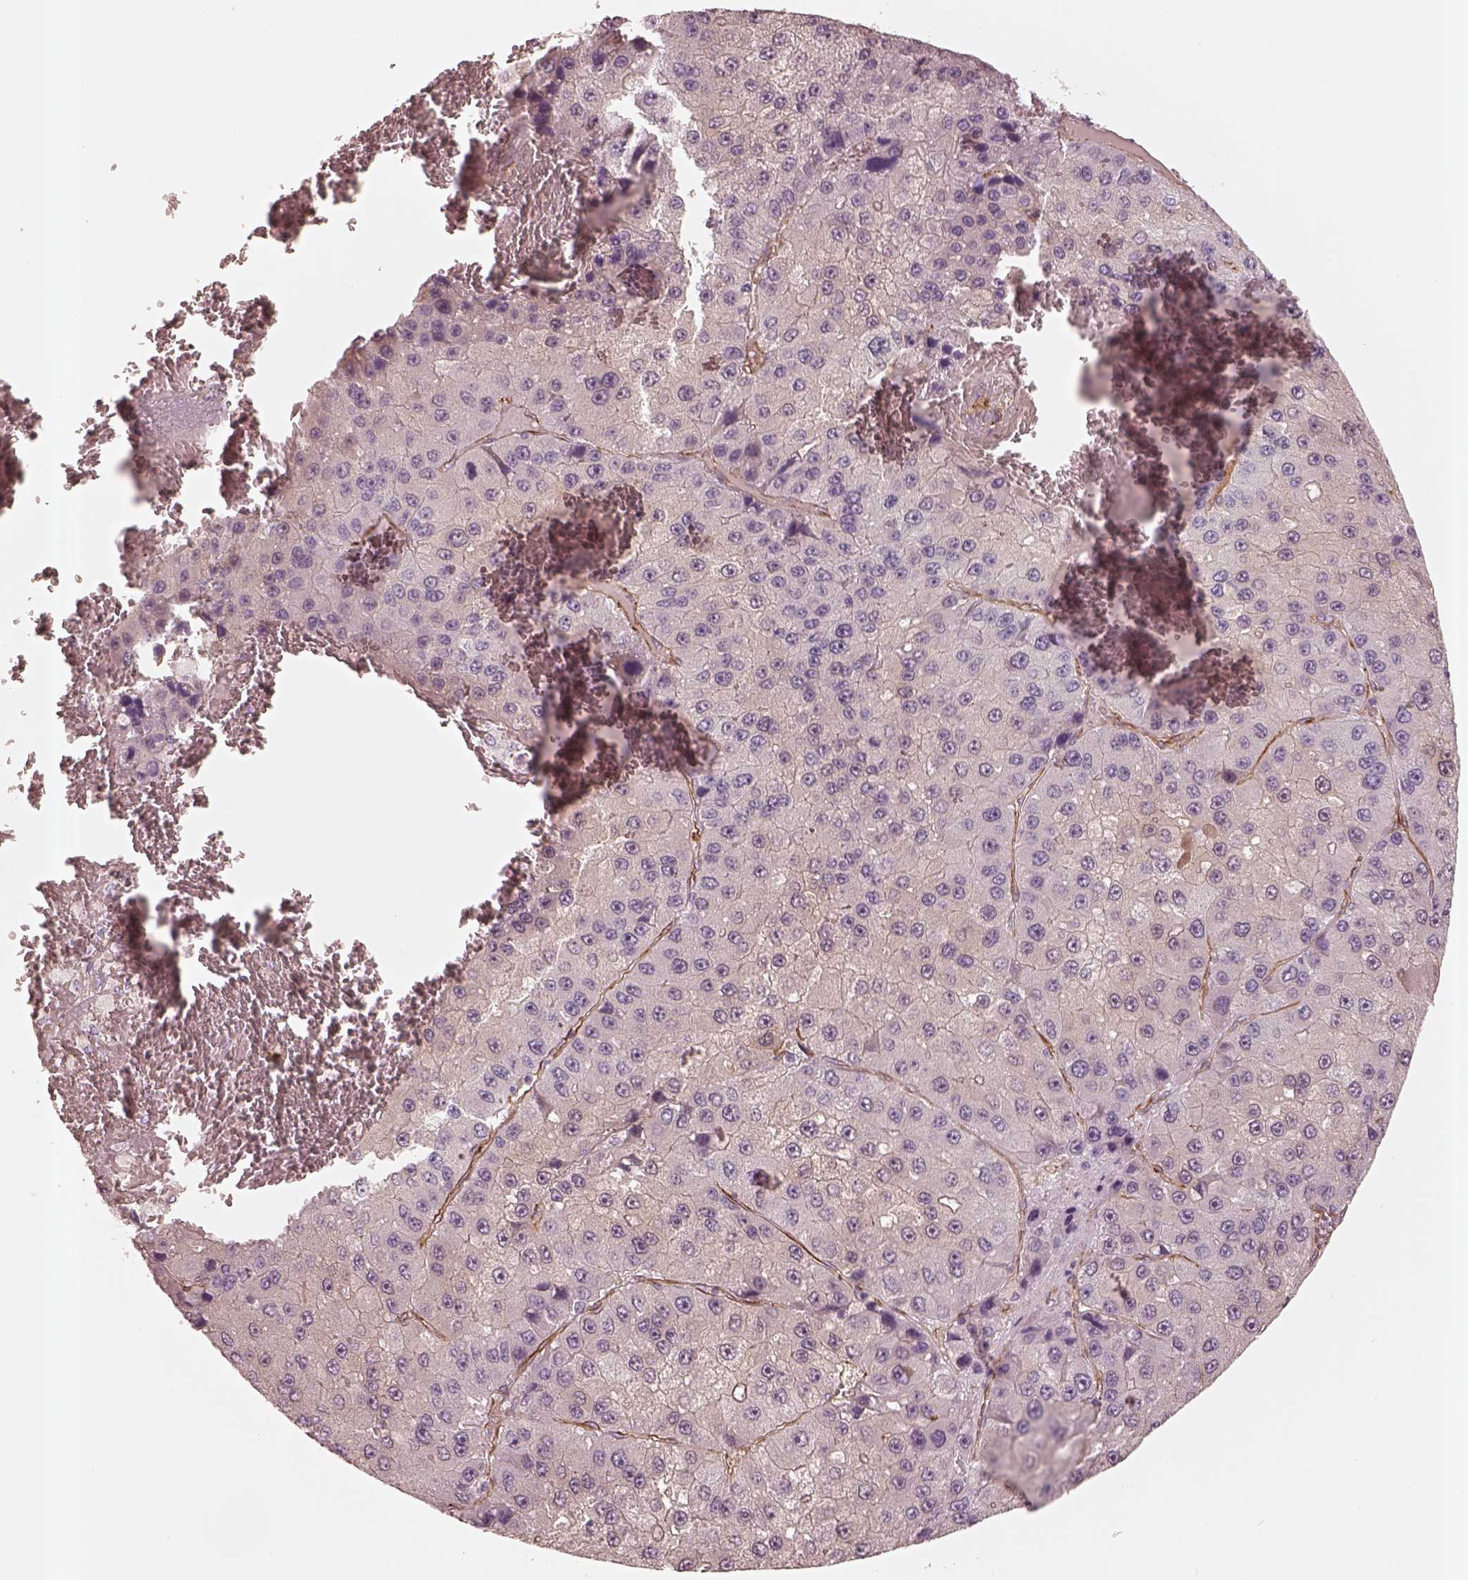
{"staining": {"intensity": "negative", "quantity": "none", "location": "none"}, "tissue": "liver cancer", "cell_type": "Tumor cells", "image_type": "cancer", "snomed": [{"axis": "morphology", "description": "Carcinoma, Hepatocellular, NOS"}, {"axis": "topography", "description": "Liver"}], "caption": "DAB immunohistochemical staining of liver cancer shows no significant staining in tumor cells.", "gene": "CRYM", "patient": {"sex": "female", "age": 73}}